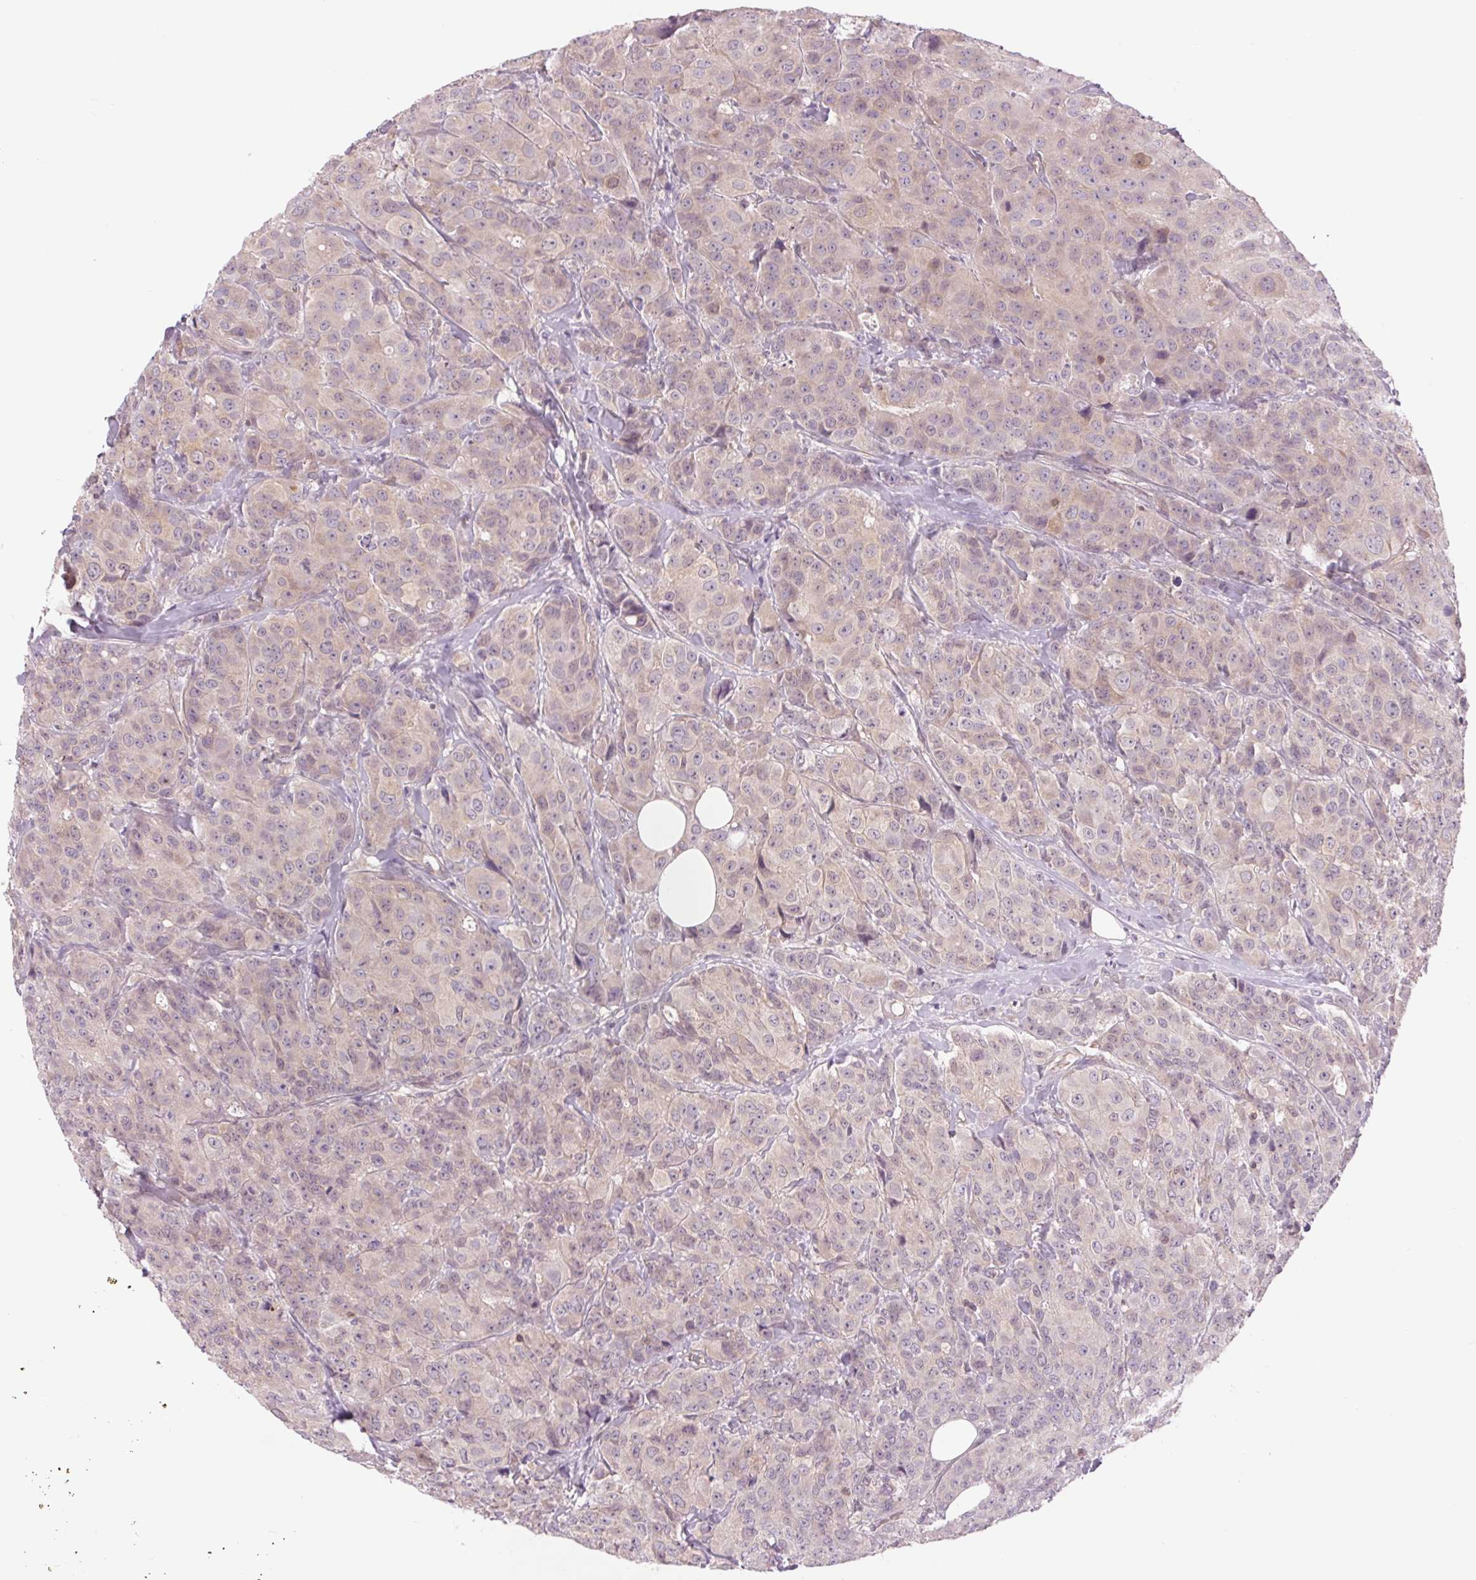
{"staining": {"intensity": "weak", "quantity": "<25%", "location": "cytoplasmic/membranous"}, "tissue": "breast cancer", "cell_type": "Tumor cells", "image_type": "cancer", "snomed": [{"axis": "morphology", "description": "Duct carcinoma"}, {"axis": "topography", "description": "Breast"}], "caption": "The histopathology image exhibits no staining of tumor cells in invasive ductal carcinoma (breast). (DAB (3,3'-diaminobenzidine) IHC visualized using brightfield microscopy, high magnification).", "gene": "SH3RF2", "patient": {"sex": "female", "age": 43}}